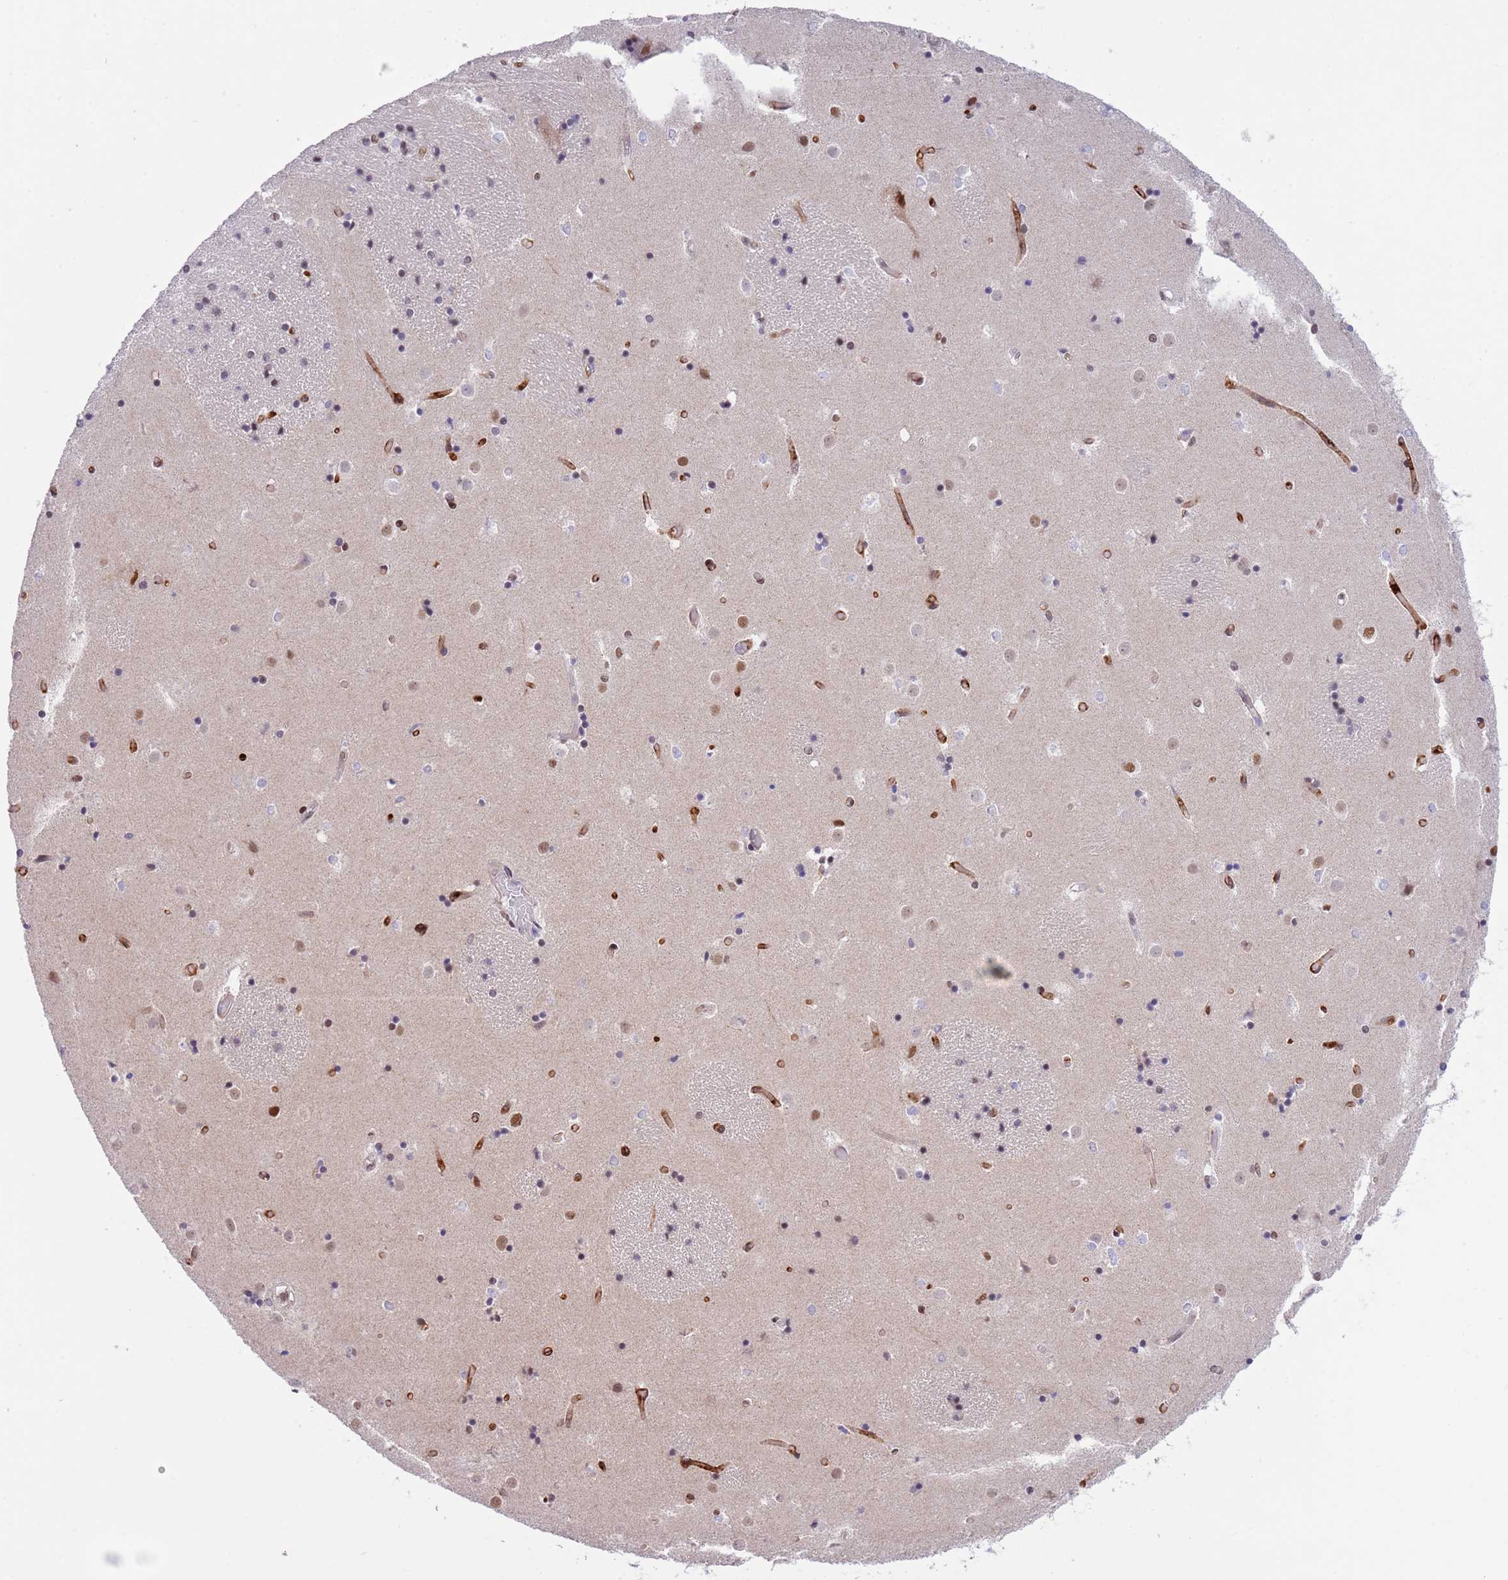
{"staining": {"intensity": "moderate", "quantity": "<25%", "location": "nuclear"}, "tissue": "caudate", "cell_type": "Glial cells", "image_type": "normal", "snomed": [{"axis": "morphology", "description": "Normal tissue, NOS"}, {"axis": "topography", "description": "Lateral ventricle wall"}], "caption": "Protein staining exhibits moderate nuclear staining in about <25% of glial cells in normal caudate.", "gene": "RFX1", "patient": {"sex": "female", "age": 52}}